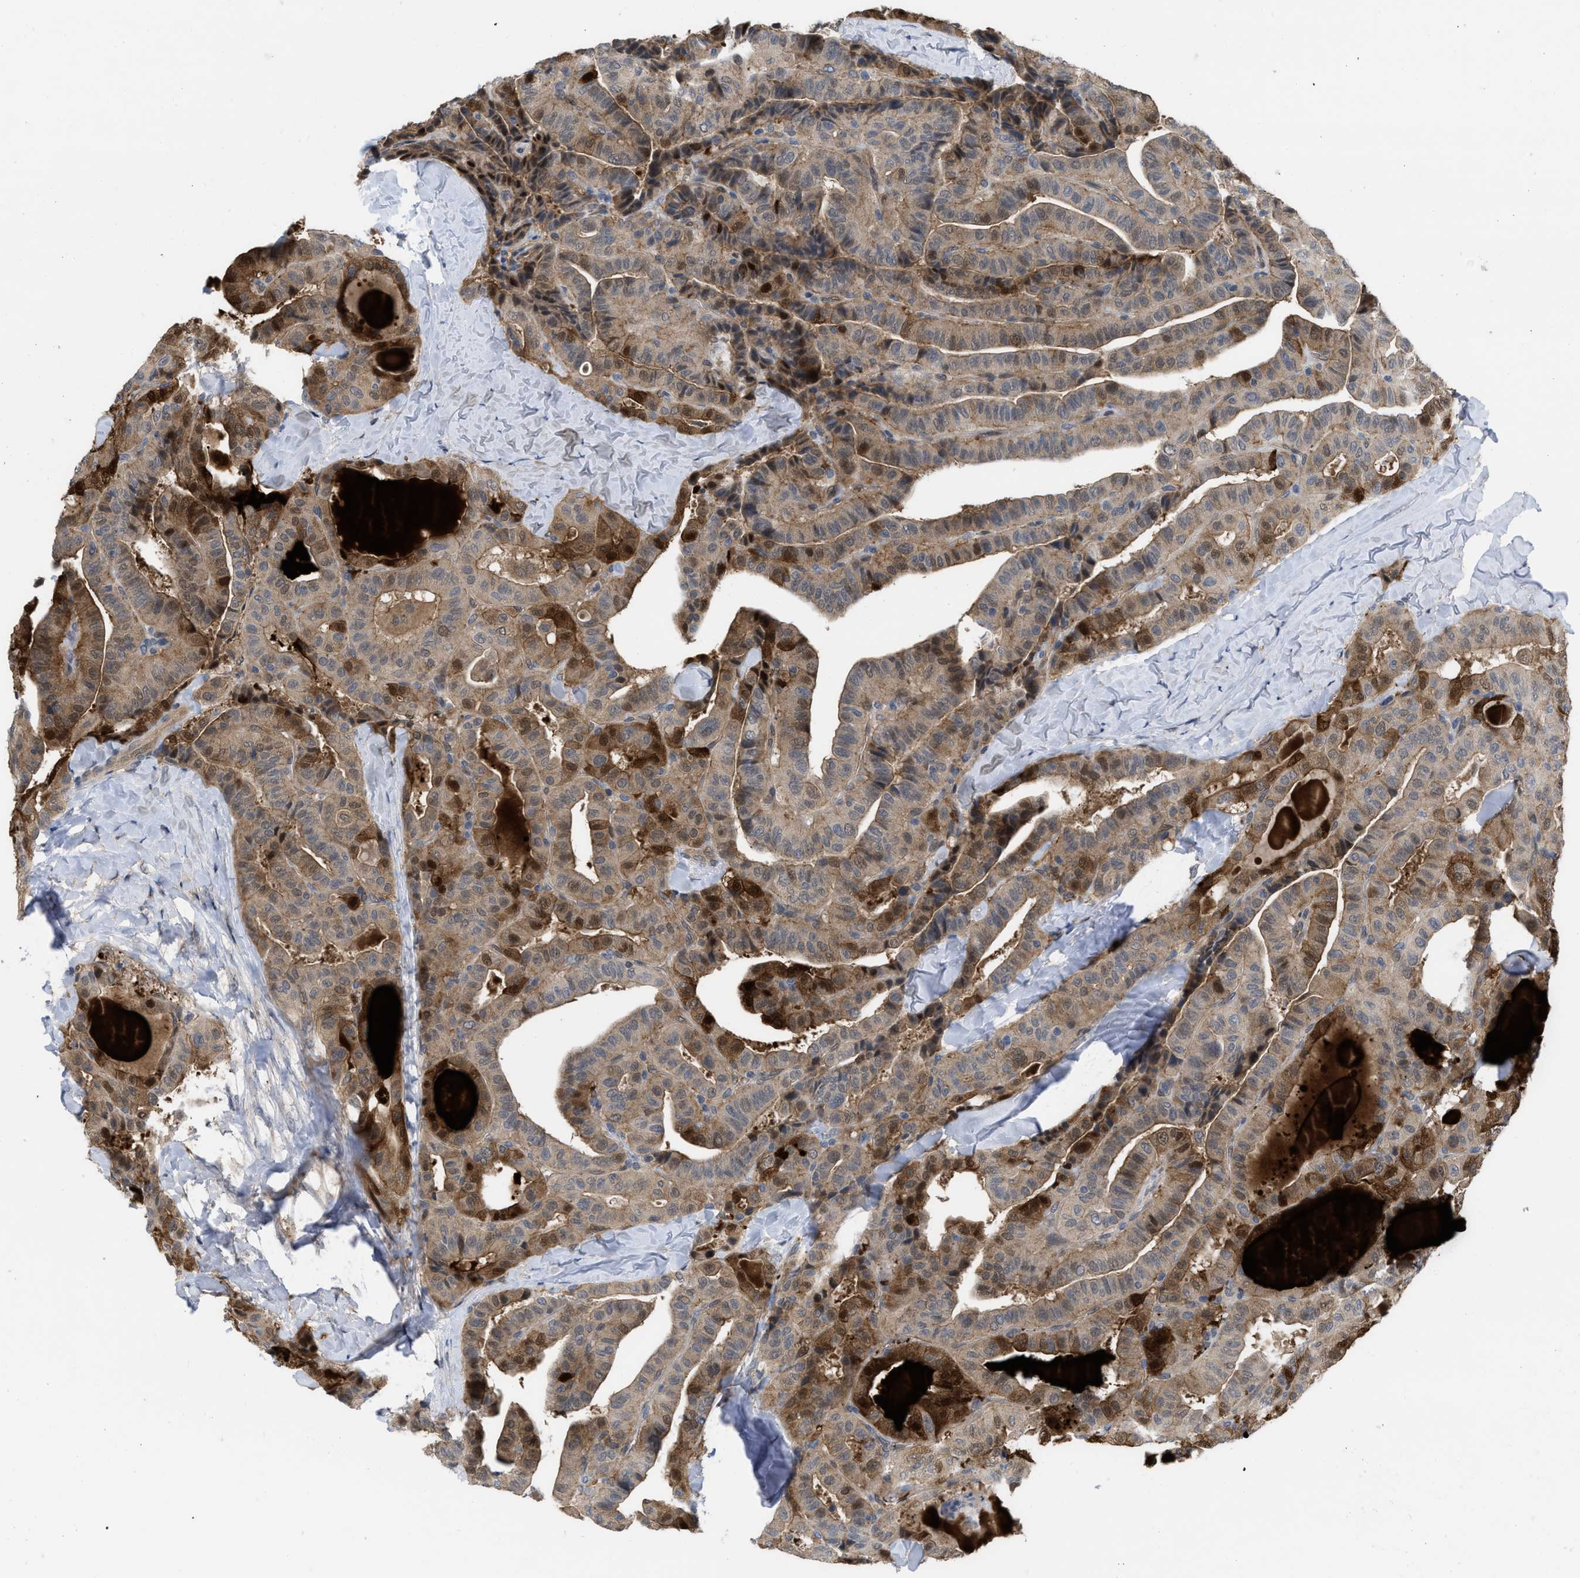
{"staining": {"intensity": "moderate", "quantity": "25%-75%", "location": "cytoplasmic/membranous"}, "tissue": "thyroid cancer", "cell_type": "Tumor cells", "image_type": "cancer", "snomed": [{"axis": "morphology", "description": "Papillary adenocarcinoma, NOS"}, {"axis": "topography", "description": "Thyroid gland"}], "caption": "IHC of papillary adenocarcinoma (thyroid) shows medium levels of moderate cytoplasmic/membranous staining in approximately 25%-75% of tumor cells. The staining is performed using DAB (3,3'-diaminobenzidine) brown chromogen to label protein expression. The nuclei are counter-stained blue using hematoxylin.", "gene": "LDAF1", "patient": {"sex": "male", "age": 77}}